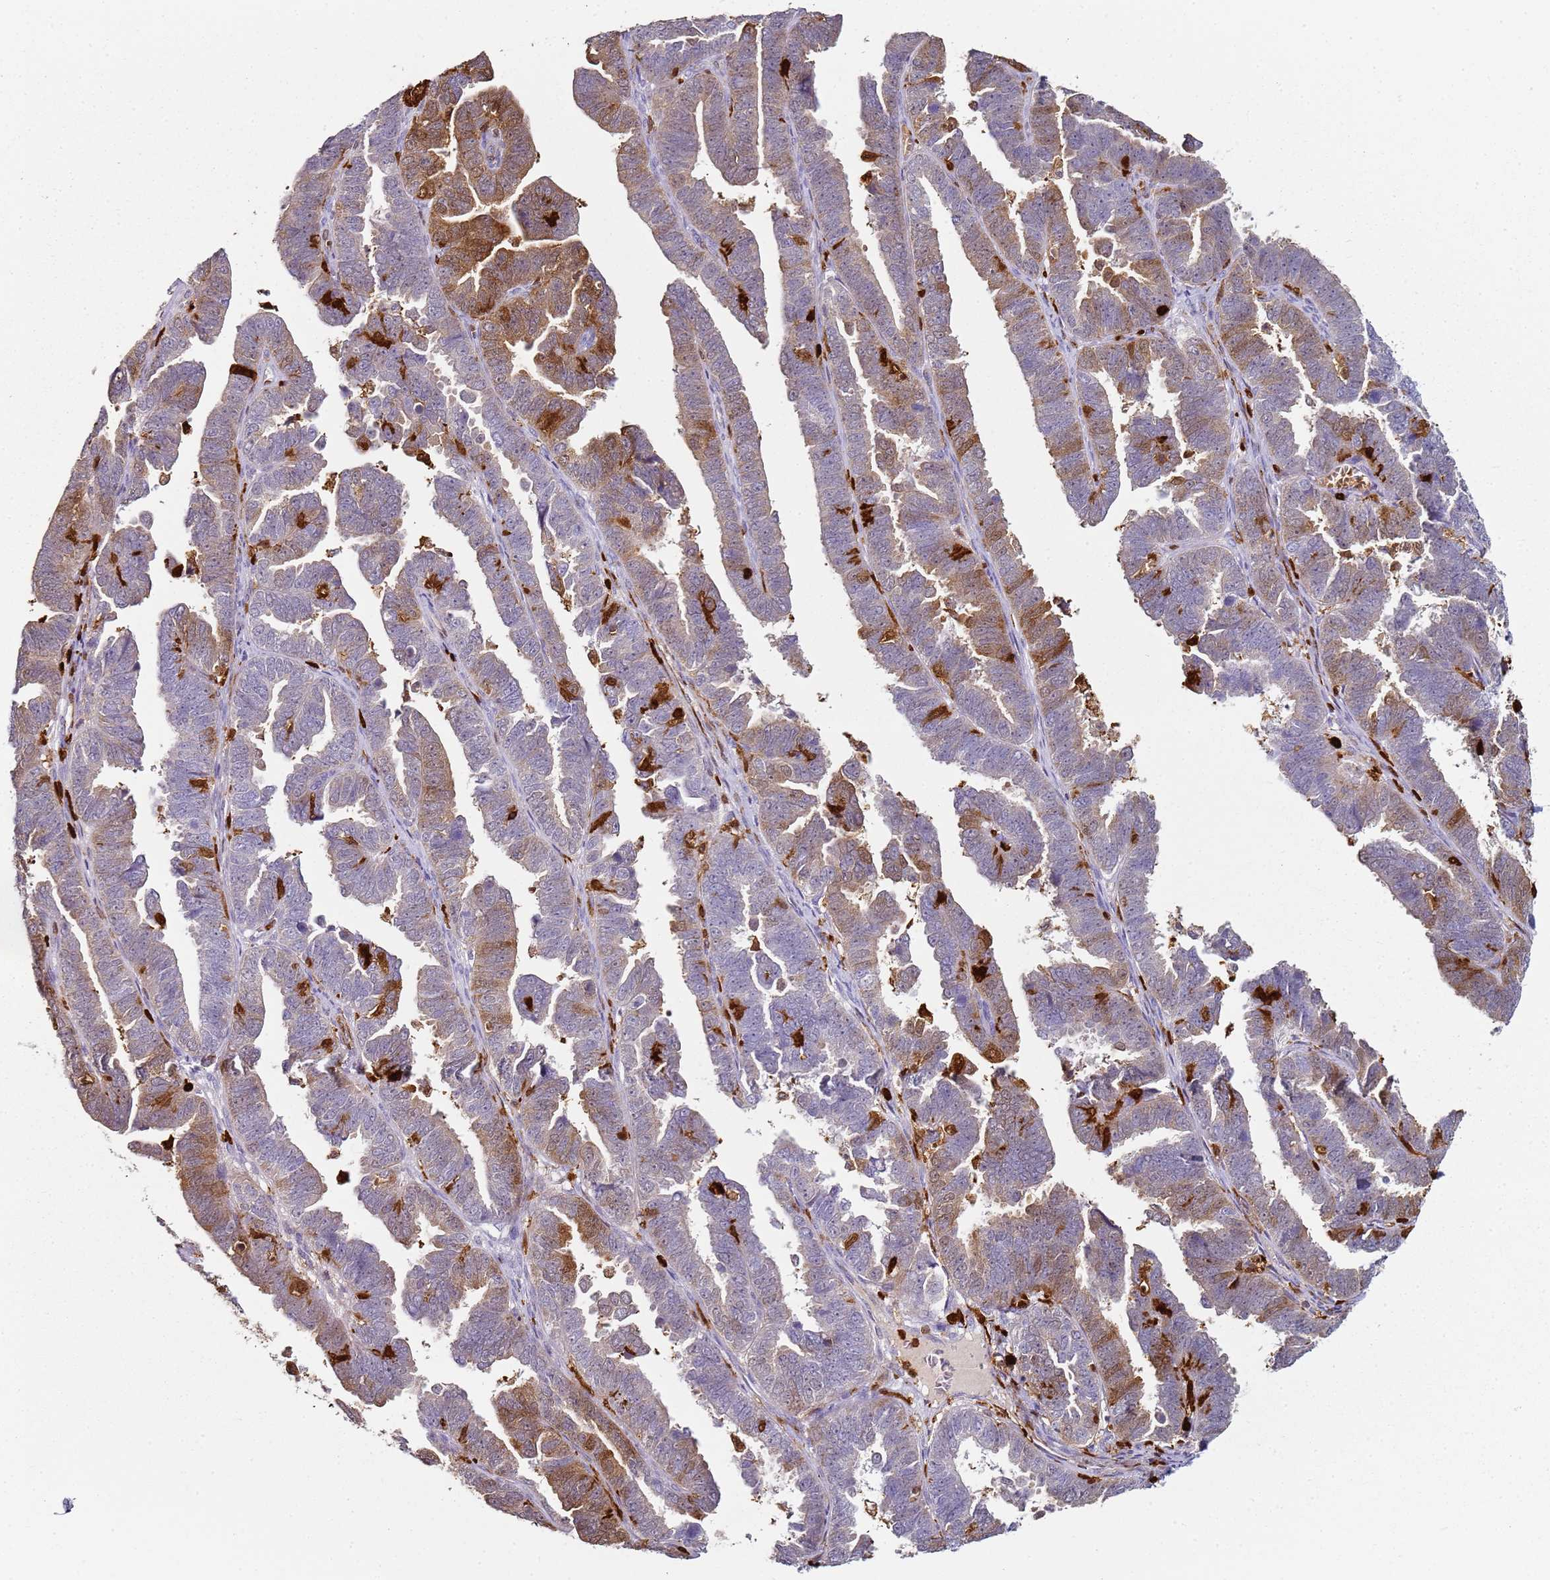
{"staining": {"intensity": "moderate", "quantity": "25%-75%", "location": "cytoplasmic/membranous,nuclear"}, "tissue": "endometrial cancer", "cell_type": "Tumor cells", "image_type": "cancer", "snomed": [{"axis": "morphology", "description": "Adenocarcinoma, NOS"}, {"axis": "topography", "description": "Endometrium"}], "caption": "Tumor cells show medium levels of moderate cytoplasmic/membranous and nuclear expression in approximately 25%-75% of cells in adenocarcinoma (endometrial).", "gene": "S100A4", "patient": {"sex": "female", "age": 75}}